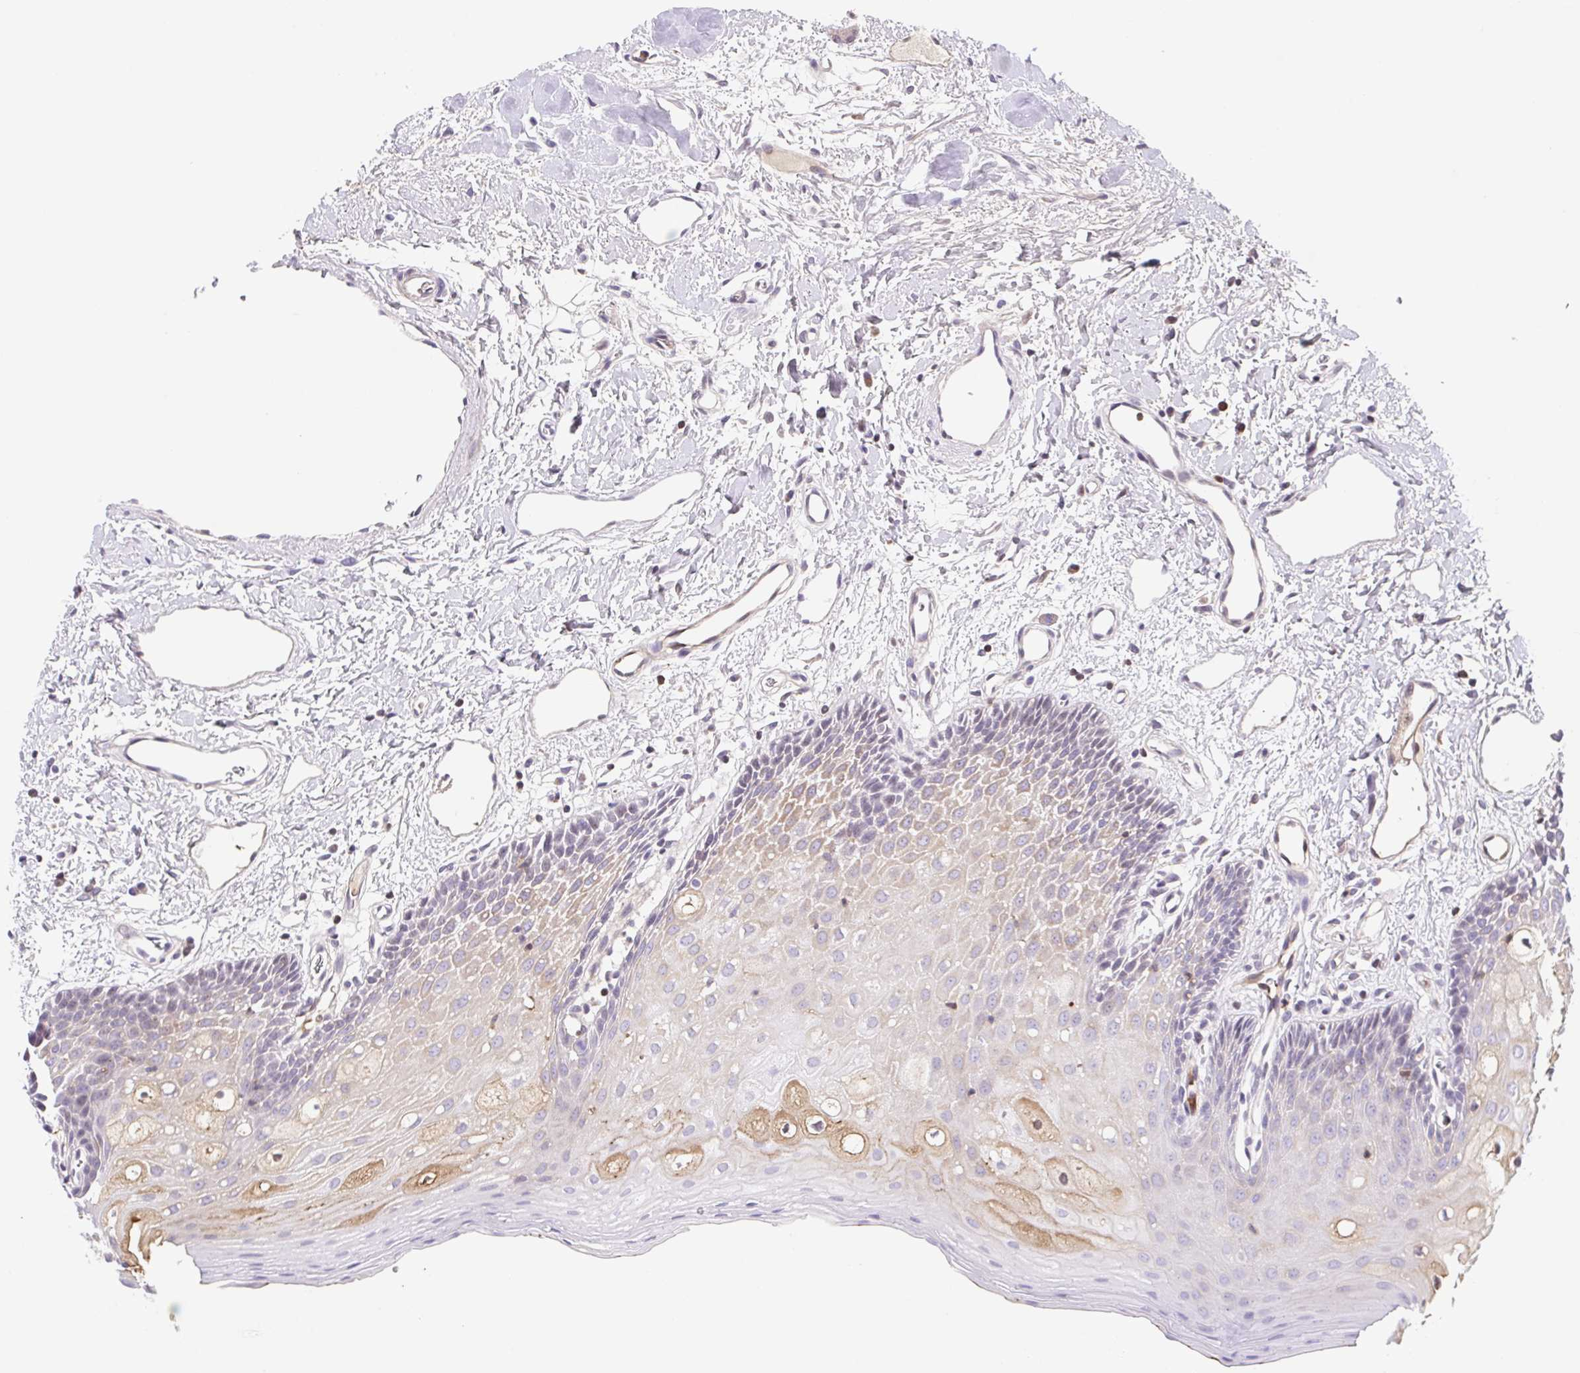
{"staining": {"intensity": "weak", "quantity": "<25%", "location": "cytoplasmic/membranous"}, "tissue": "oral mucosa", "cell_type": "Squamous epithelial cells", "image_type": "normal", "snomed": [{"axis": "morphology", "description": "Normal tissue, NOS"}, {"axis": "topography", "description": "Oral tissue"}], "caption": "This is an IHC photomicrograph of benign human oral mucosa. There is no expression in squamous epithelial cells.", "gene": "TPRG1", "patient": {"sex": "female", "age": 43}}